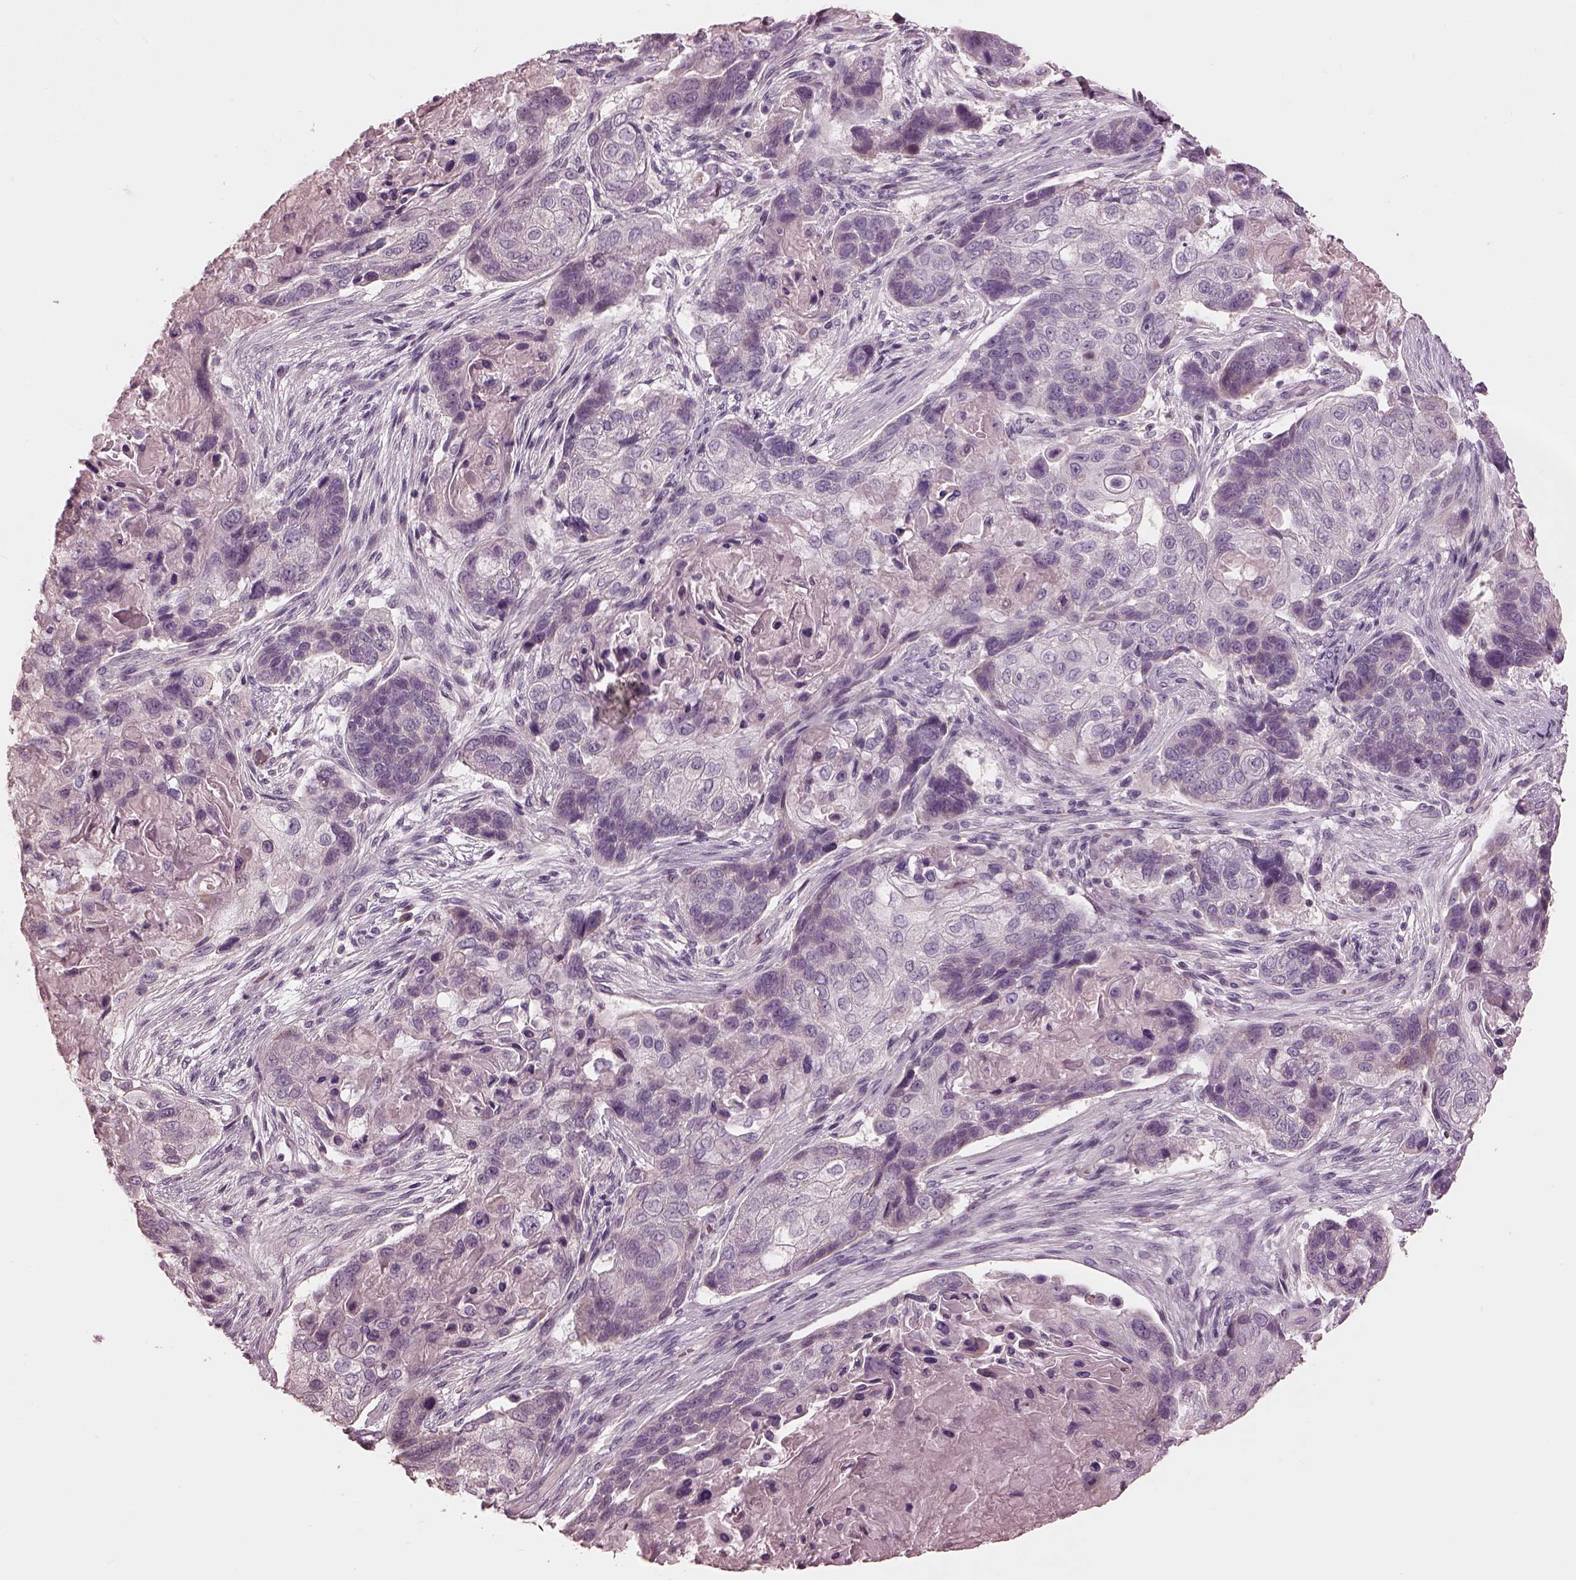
{"staining": {"intensity": "negative", "quantity": "none", "location": "none"}, "tissue": "lung cancer", "cell_type": "Tumor cells", "image_type": "cancer", "snomed": [{"axis": "morphology", "description": "Squamous cell carcinoma, NOS"}, {"axis": "topography", "description": "Lung"}], "caption": "IHC photomicrograph of lung squamous cell carcinoma stained for a protein (brown), which shows no expression in tumor cells.", "gene": "MIA", "patient": {"sex": "male", "age": 69}}